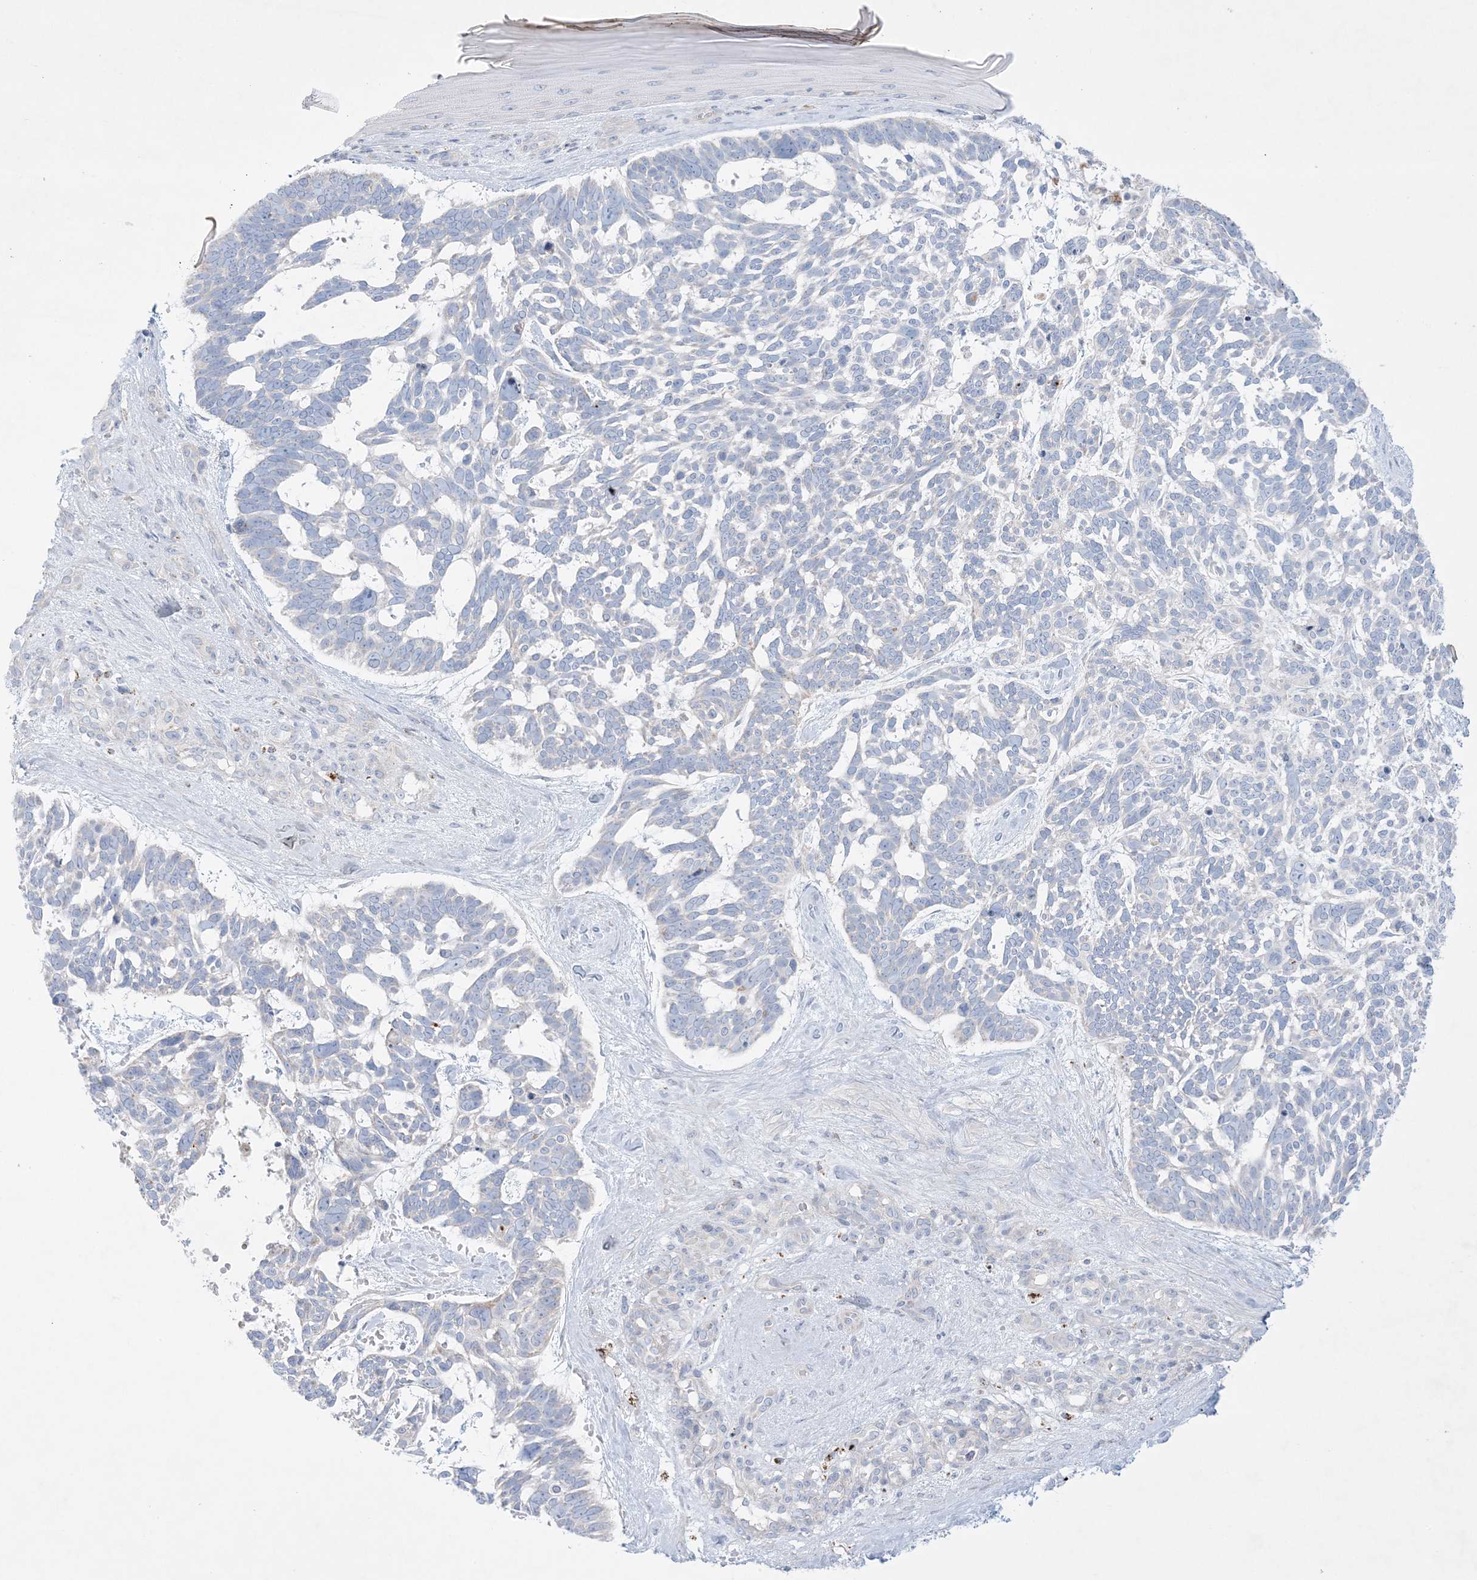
{"staining": {"intensity": "negative", "quantity": "none", "location": "none"}, "tissue": "skin cancer", "cell_type": "Tumor cells", "image_type": "cancer", "snomed": [{"axis": "morphology", "description": "Basal cell carcinoma"}, {"axis": "topography", "description": "Skin"}], "caption": "Immunohistochemical staining of human basal cell carcinoma (skin) demonstrates no significant positivity in tumor cells. (DAB (3,3'-diaminobenzidine) immunohistochemistry (IHC), high magnification).", "gene": "KCTD6", "patient": {"sex": "male", "age": 88}}